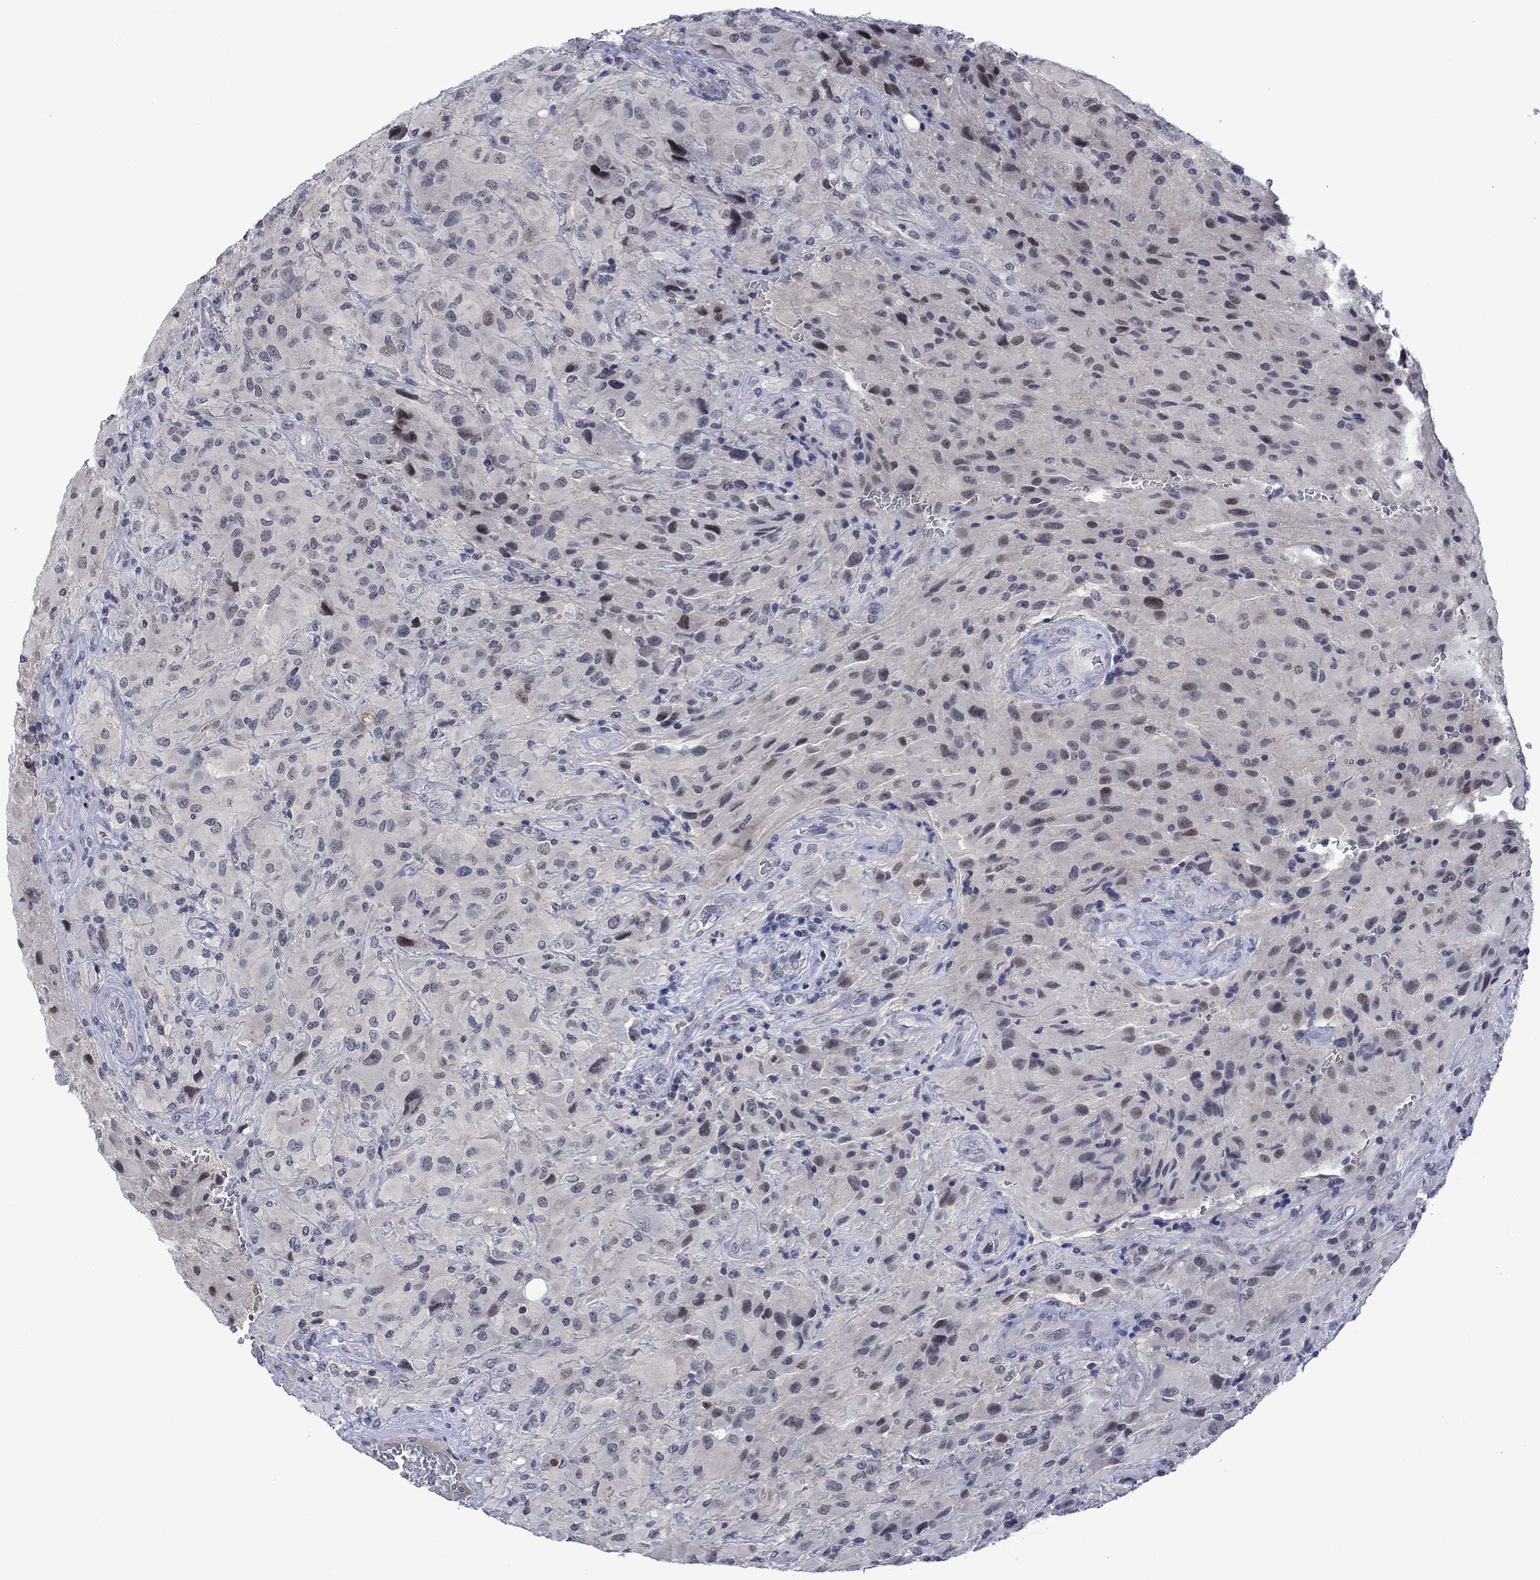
{"staining": {"intensity": "negative", "quantity": "none", "location": "none"}, "tissue": "glioma", "cell_type": "Tumor cells", "image_type": "cancer", "snomed": [{"axis": "morphology", "description": "Glioma, malignant, High grade"}, {"axis": "topography", "description": "Cerebral cortex"}], "caption": "Micrograph shows no significant protein staining in tumor cells of malignant glioma (high-grade).", "gene": "AGL", "patient": {"sex": "male", "age": 35}}